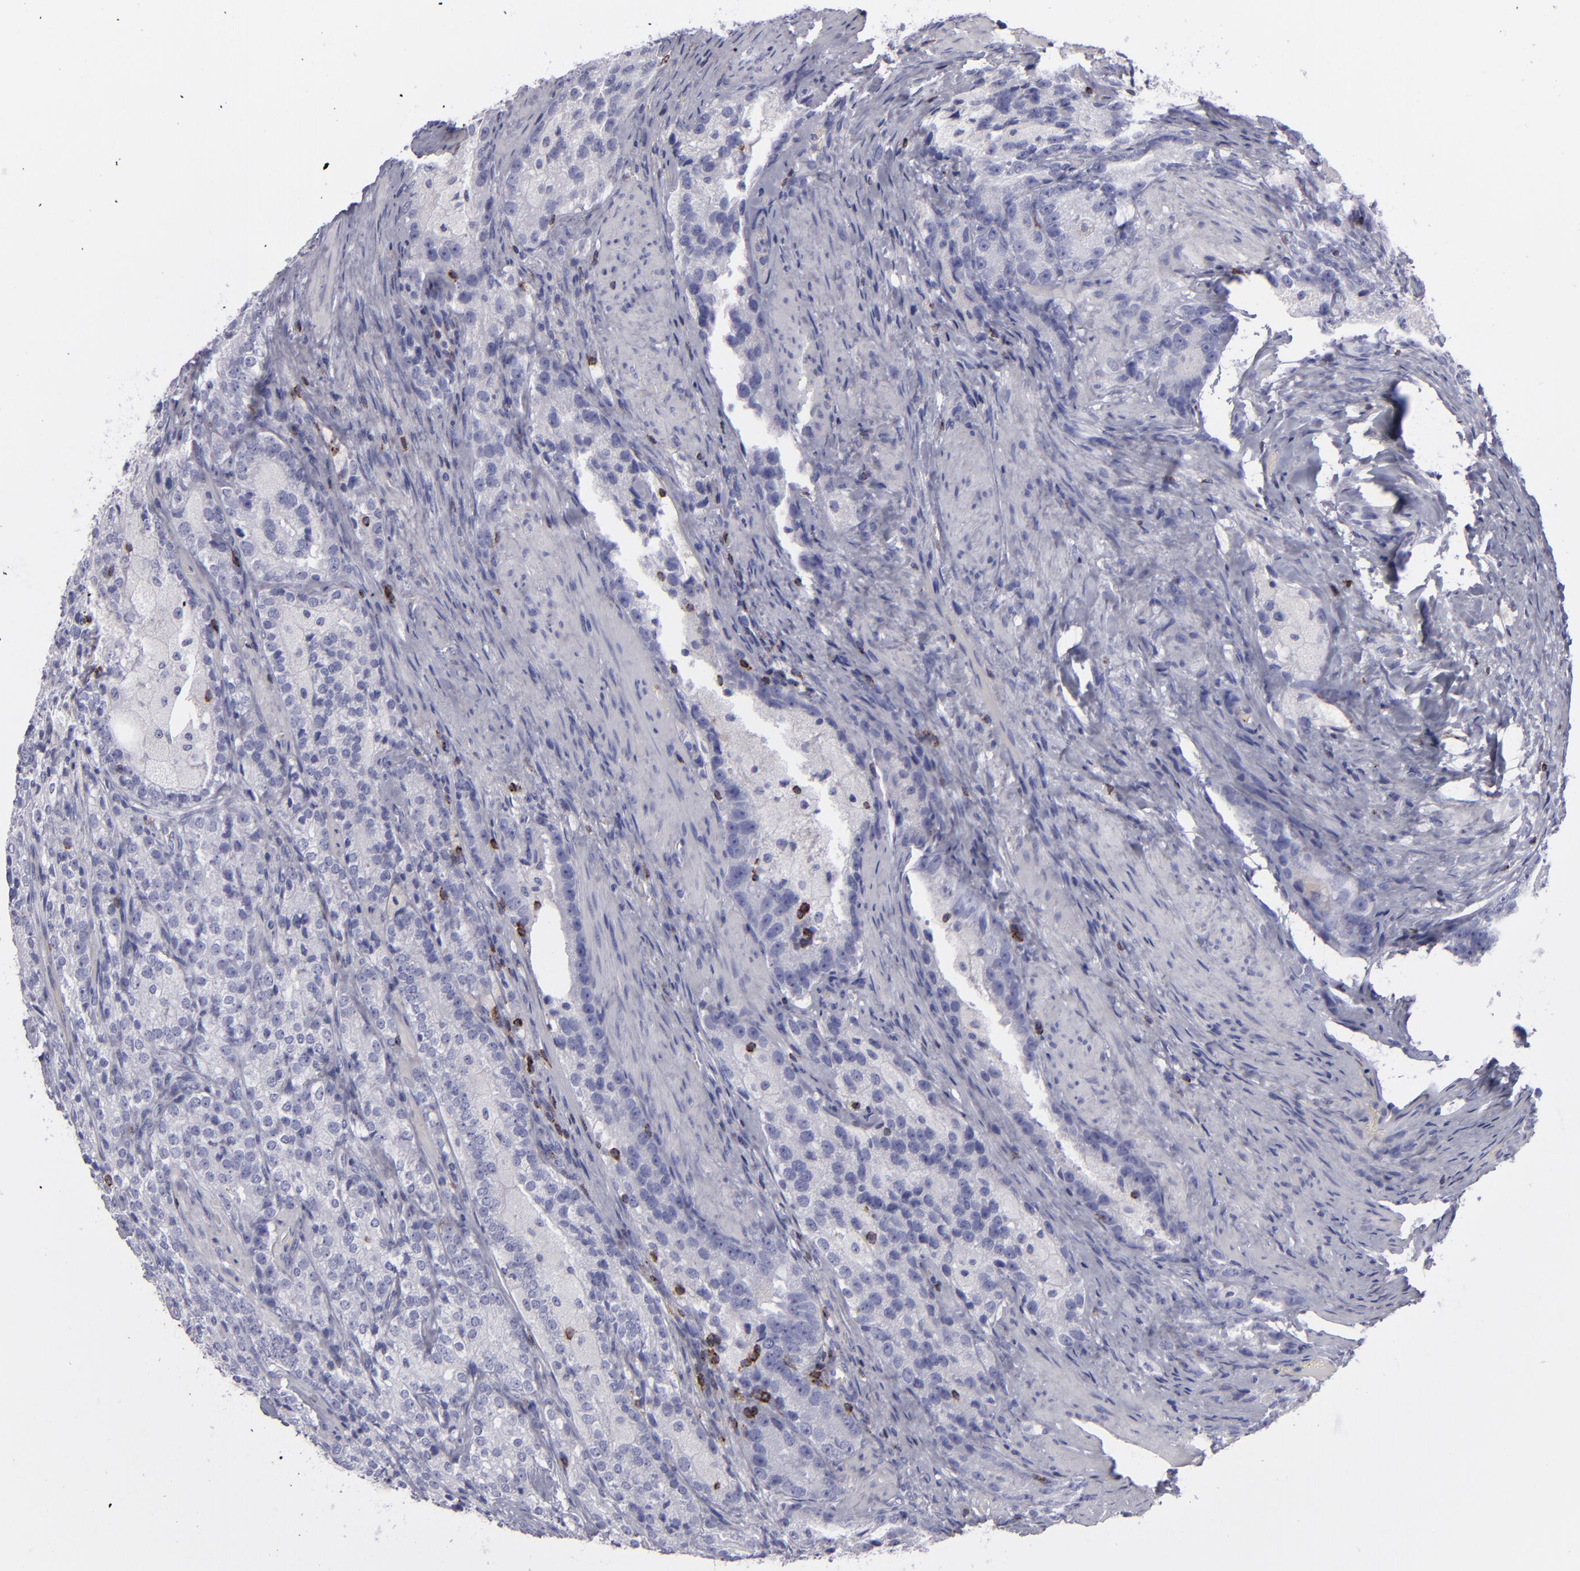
{"staining": {"intensity": "negative", "quantity": "none", "location": "none"}, "tissue": "prostate cancer", "cell_type": "Tumor cells", "image_type": "cancer", "snomed": [{"axis": "morphology", "description": "Adenocarcinoma, High grade"}, {"axis": "topography", "description": "Prostate"}], "caption": "Immunohistochemical staining of prostate cancer reveals no significant expression in tumor cells. (Stains: DAB (3,3'-diaminobenzidine) IHC with hematoxylin counter stain, Microscopy: brightfield microscopy at high magnification).", "gene": "CD2", "patient": {"sex": "male", "age": 63}}